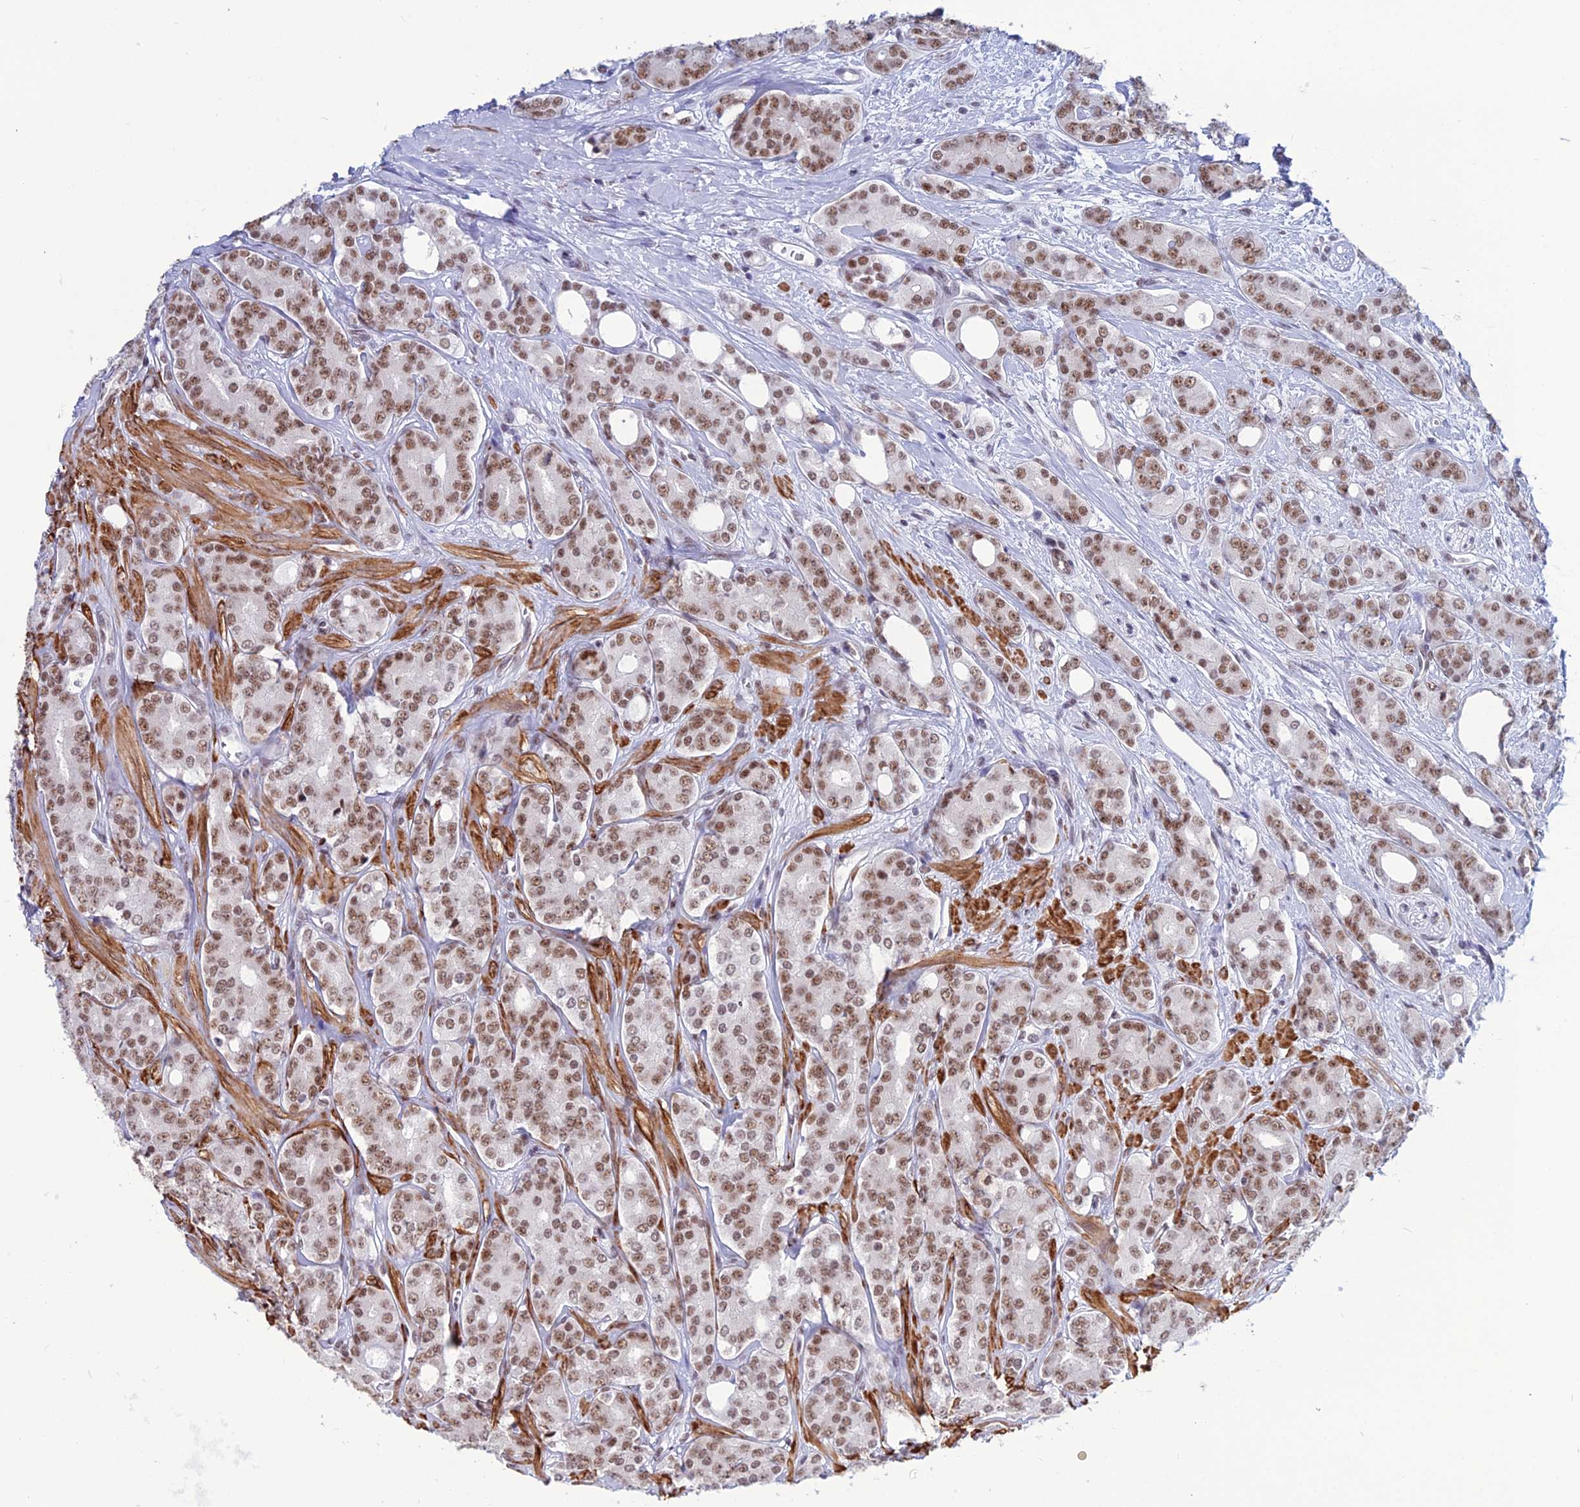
{"staining": {"intensity": "moderate", "quantity": ">75%", "location": "nuclear"}, "tissue": "prostate cancer", "cell_type": "Tumor cells", "image_type": "cancer", "snomed": [{"axis": "morphology", "description": "Adenocarcinoma, High grade"}, {"axis": "topography", "description": "Prostate"}], "caption": "Prostate high-grade adenocarcinoma tissue demonstrates moderate nuclear staining in approximately >75% of tumor cells Immunohistochemistry (ihc) stains the protein of interest in brown and the nuclei are stained blue.", "gene": "U2AF1", "patient": {"sex": "male", "age": 62}}